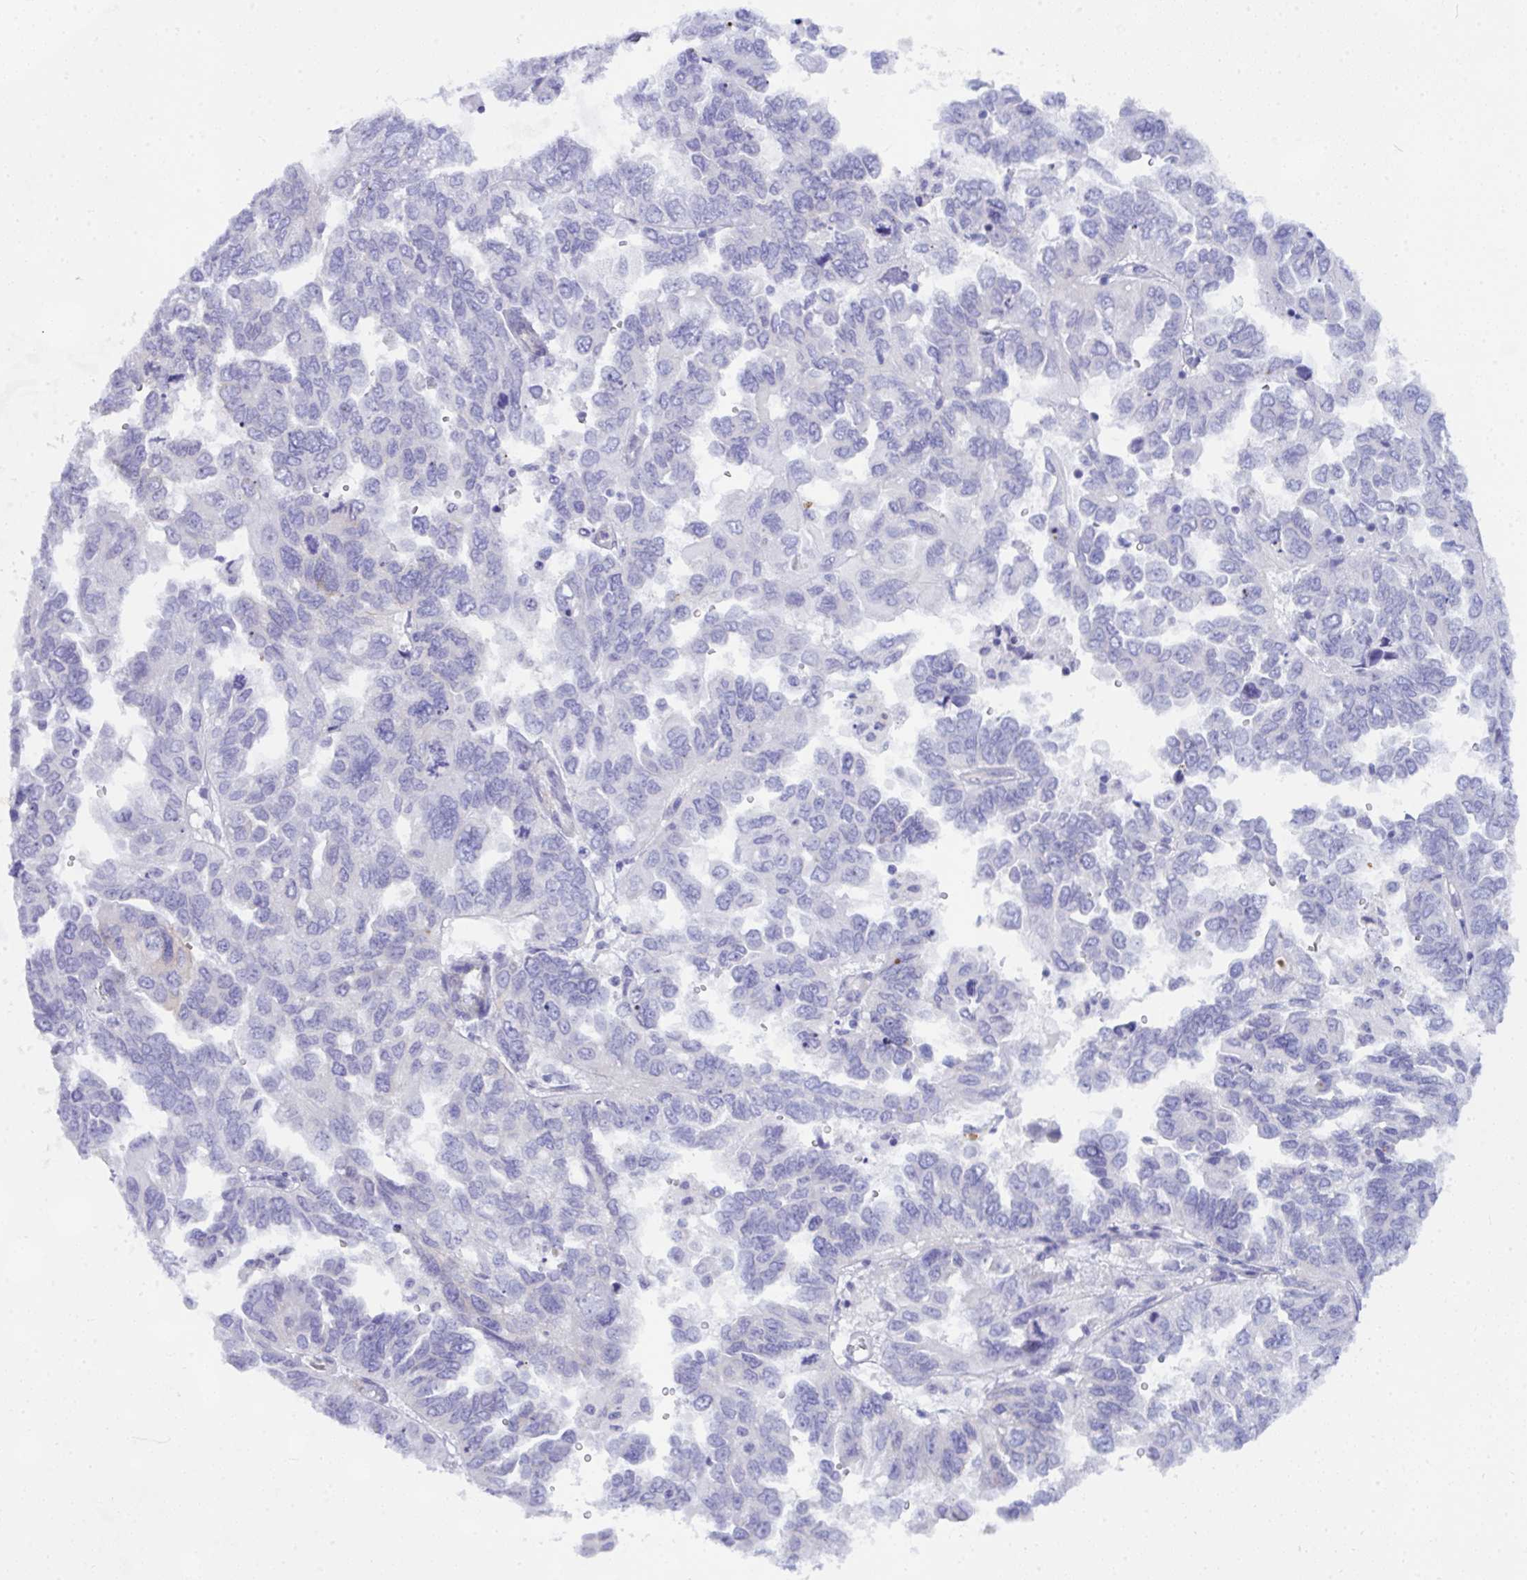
{"staining": {"intensity": "negative", "quantity": "none", "location": "none"}, "tissue": "endometrial cancer", "cell_type": "Tumor cells", "image_type": "cancer", "snomed": [{"axis": "morphology", "description": "Adenocarcinoma, NOS"}, {"axis": "topography", "description": "Endometrium"}], "caption": "This is an IHC histopathology image of adenocarcinoma (endometrial). There is no expression in tumor cells.", "gene": "NFXL1", "patient": {"sex": "female", "age": 81}}